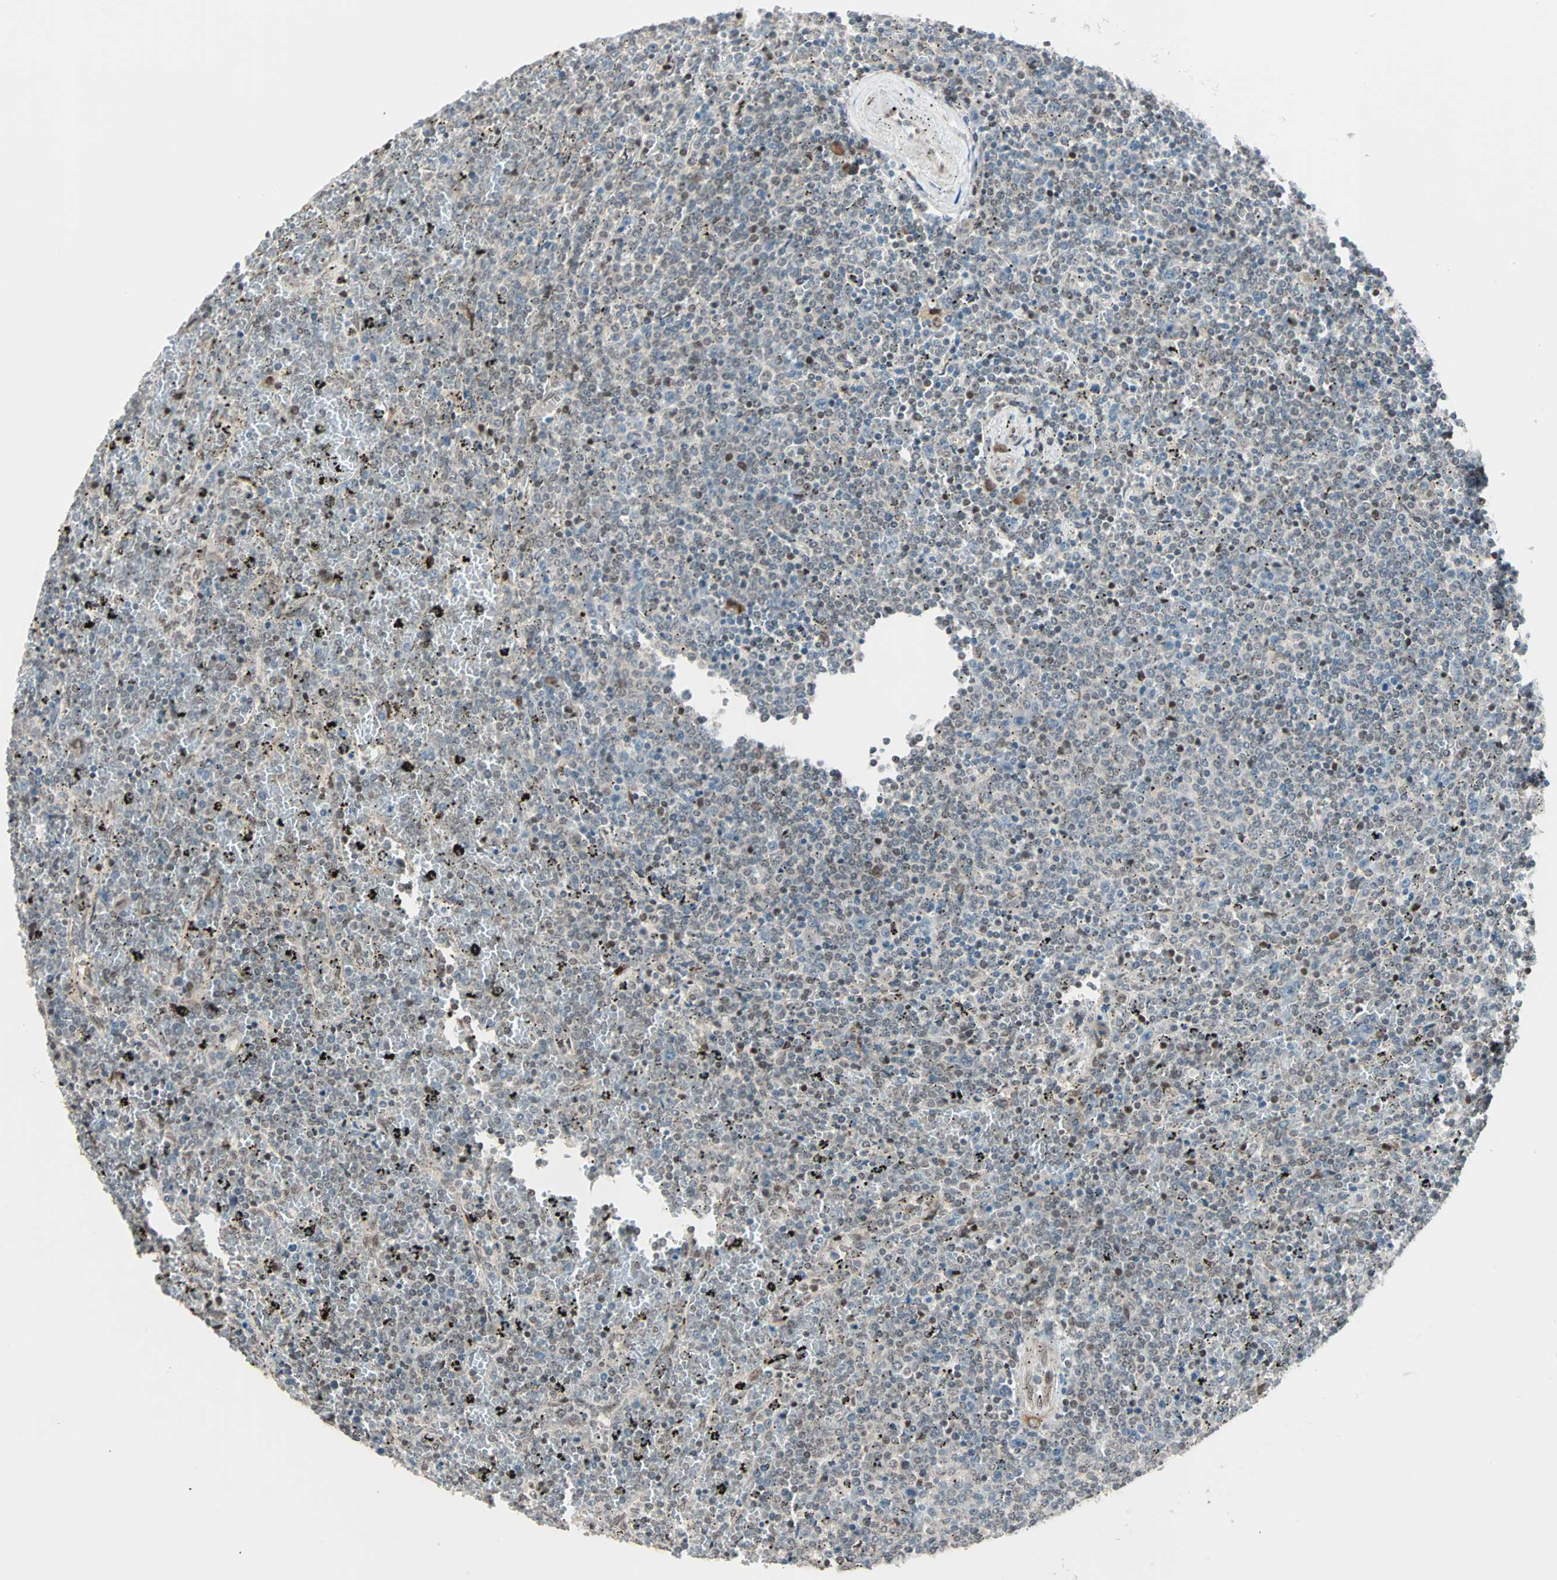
{"staining": {"intensity": "weak", "quantity": "<25%", "location": "nuclear"}, "tissue": "lymphoma", "cell_type": "Tumor cells", "image_type": "cancer", "snomed": [{"axis": "morphology", "description": "Malignant lymphoma, non-Hodgkin's type, Low grade"}, {"axis": "topography", "description": "Spleen"}], "caption": "A histopathology image of human lymphoma is negative for staining in tumor cells. (Stains: DAB (3,3'-diaminobenzidine) immunohistochemistry (IHC) with hematoxylin counter stain, Microscopy: brightfield microscopy at high magnification).", "gene": "CBX4", "patient": {"sex": "female", "age": 77}}